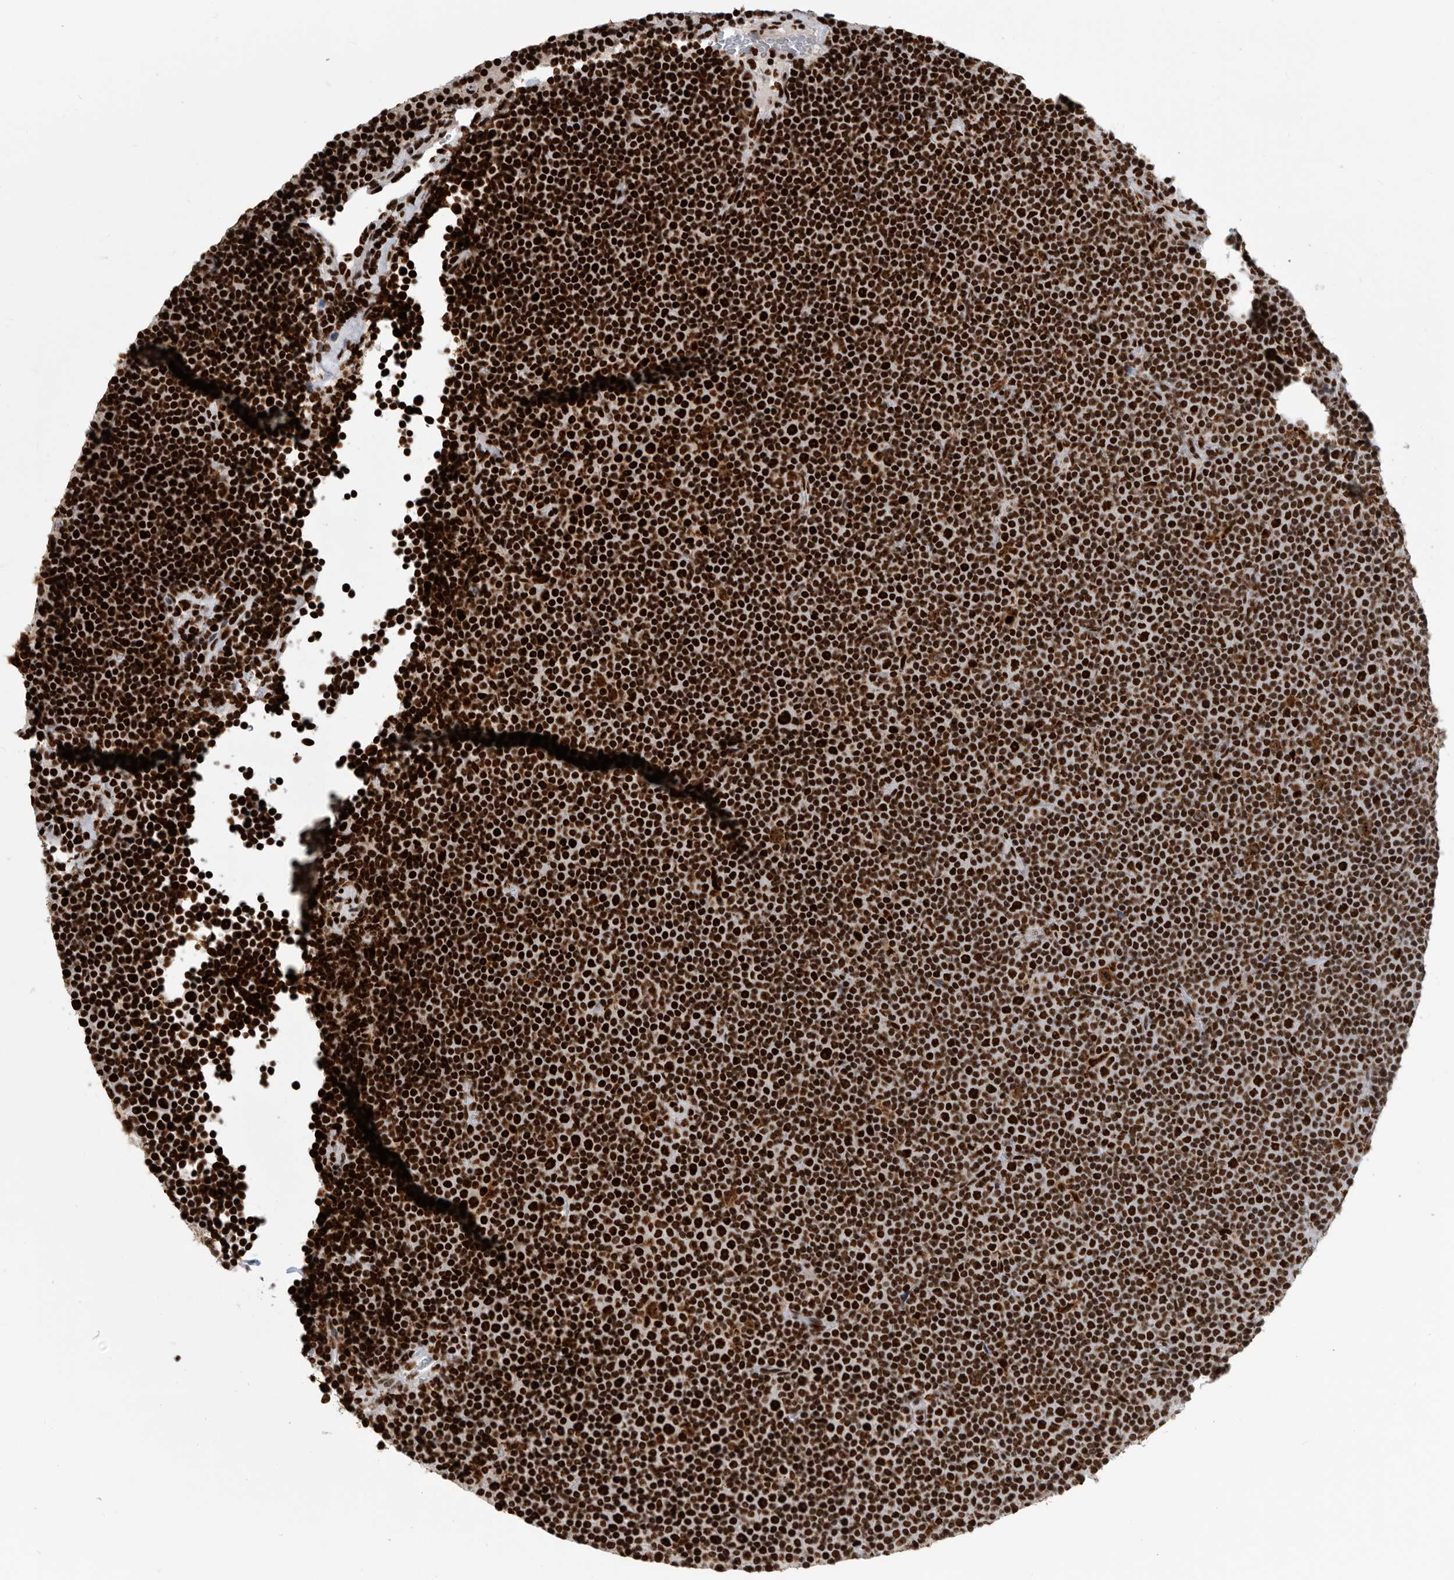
{"staining": {"intensity": "strong", "quantity": ">75%", "location": "nuclear"}, "tissue": "lymphoma", "cell_type": "Tumor cells", "image_type": "cancer", "snomed": [{"axis": "morphology", "description": "Malignant lymphoma, non-Hodgkin's type, Low grade"}, {"axis": "topography", "description": "Lymph node"}], "caption": "Immunohistochemical staining of lymphoma shows high levels of strong nuclear expression in about >75% of tumor cells.", "gene": "BCLAF1", "patient": {"sex": "female", "age": 67}}